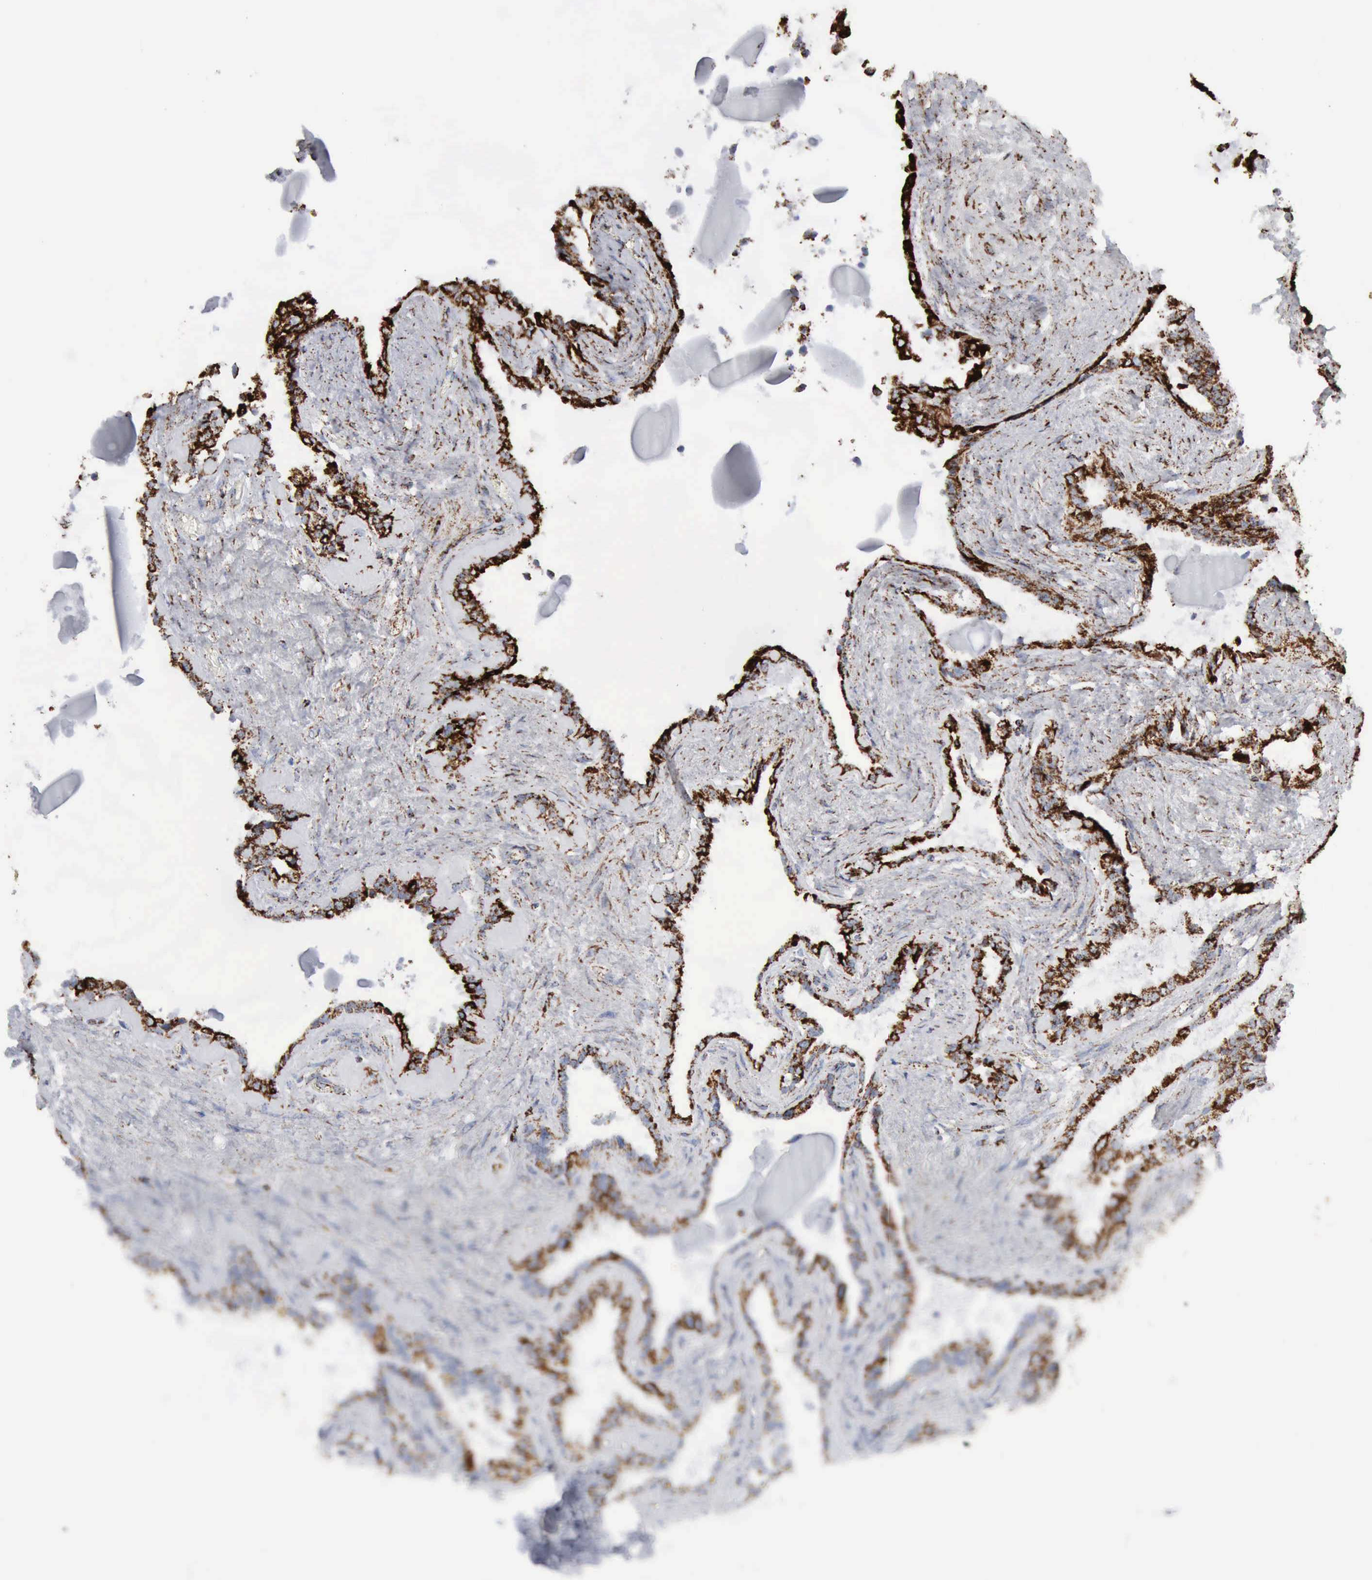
{"staining": {"intensity": "strong", "quantity": ">75%", "location": "cytoplasmic/membranous"}, "tissue": "seminal vesicle", "cell_type": "Glandular cells", "image_type": "normal", "snomed": [{"axis": "morphology", "description": "Normal tissue, NOS"}, {"axis": "morphology", "description": "Inflammation, NOS"}, {"axis": "topography", "description": "Urinary bladder"}, {"axis": "topography", "description": "Prostate"}, {"axis": "topography", "description": "Seminal veicle"}], "caption": "Immunohistochemistry (IHC) micrograph of unremarkable seminal vesicle stained for a protein (brown), which shows high levels of strong cytoplasmic/membranous expression in approximately >75% of glandular cells.", "gene": "ACO2", "patient": {"sex": "male", "age": 82}}